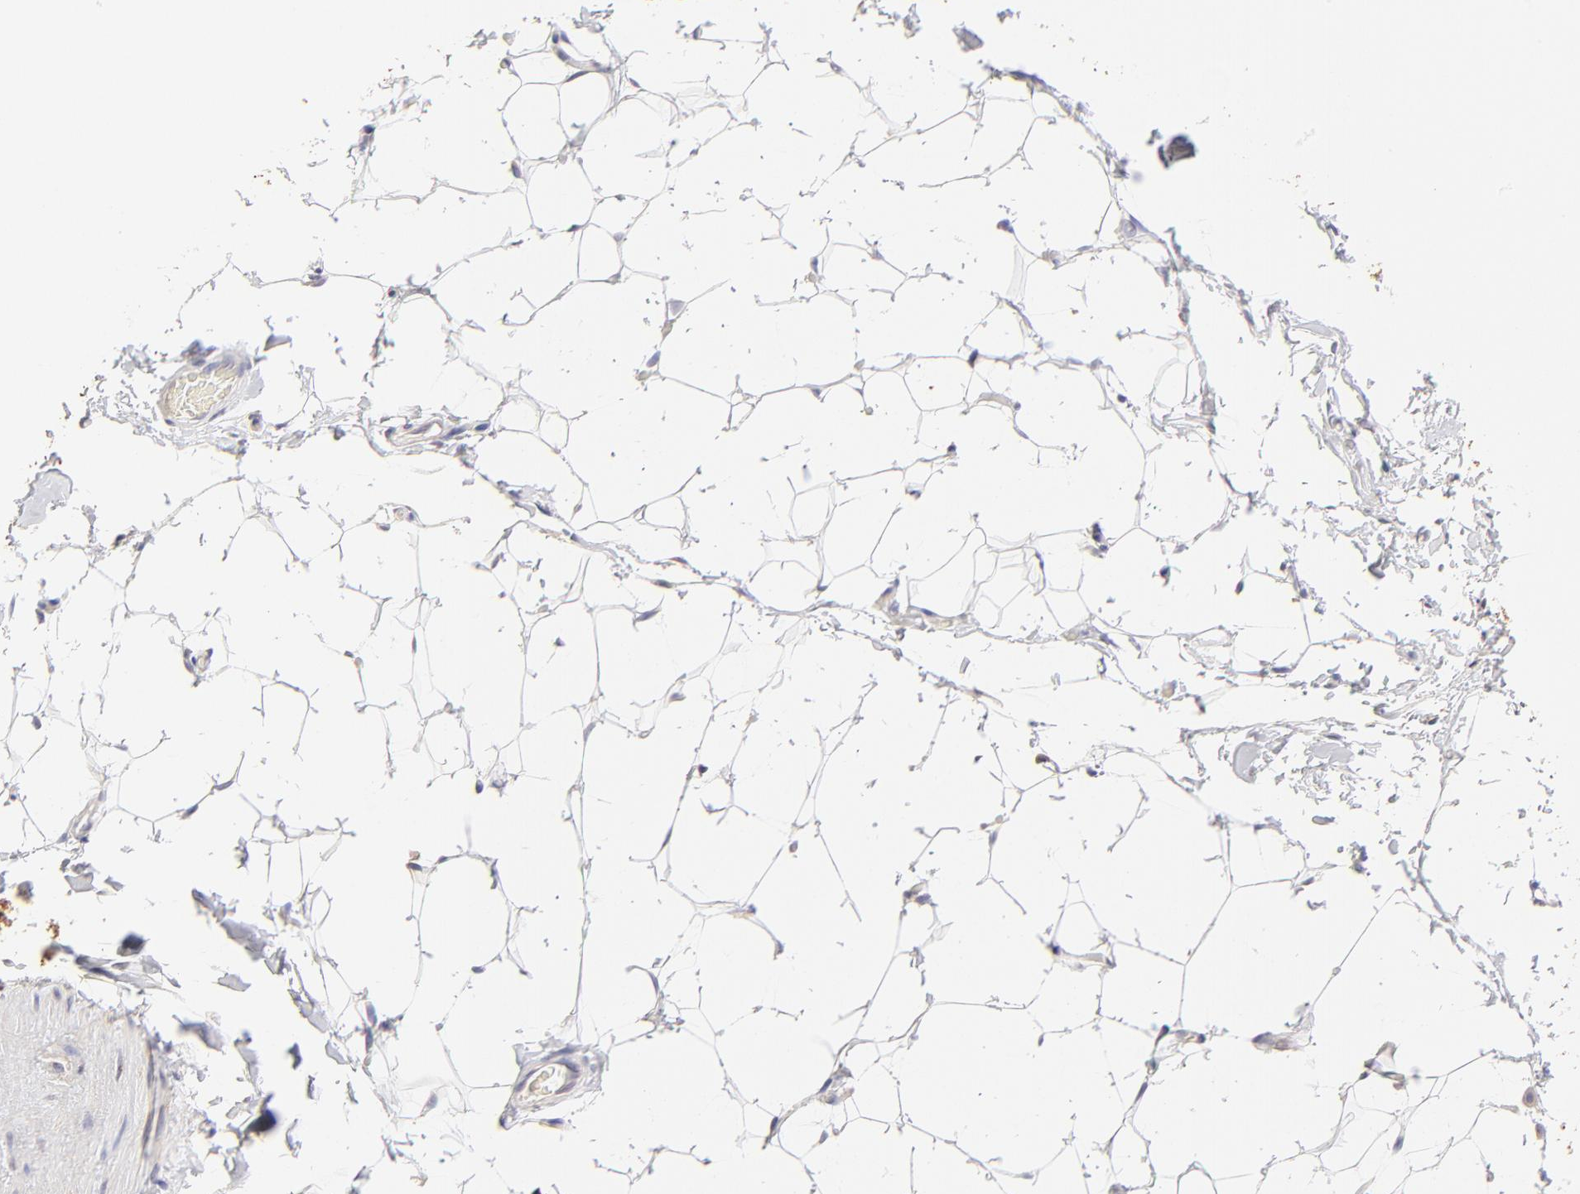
{"staining": {"intensity": "negative", "quantity": "none", "location": "none"}, "tissue": "adipose tissue", "cell_type": "Adipocytes", "image_type": "normal", "snomed": [{"axis": "morphology", "description": "Normal tissue, NOS"}, {"axis": "topography", "description": "Soft tissue"}], "caption": "This is a image of immunohistochemistry staining of benign adipose tissue, which shows no staining in adipocytes. (DAB immunohistochemistry visualized using brightfield microscopy, high magnification).", "gene": "BTG2", "patient": {"sex": "male", "age": 26}}